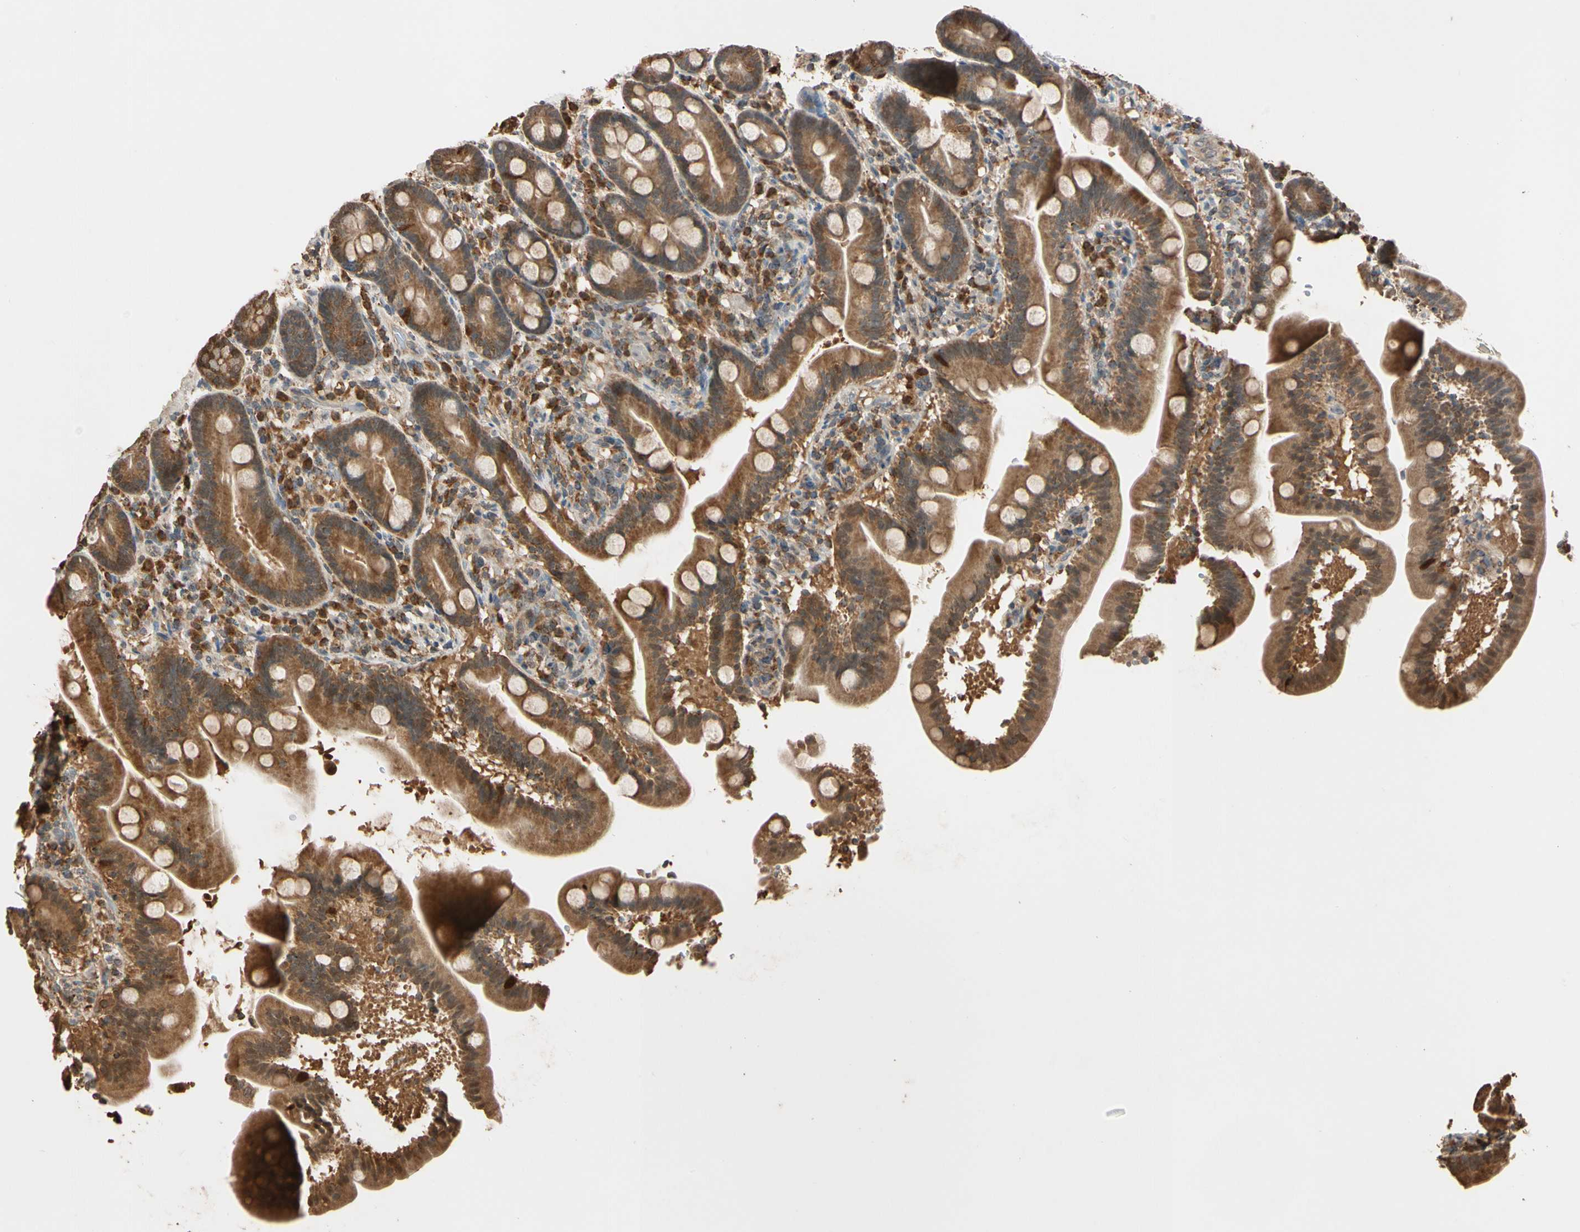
{"staining": {"intensity": "moderate", "quantity": ">75%", "location": "cytoplasmic/membranous"}, "tissue": "duodenum", "cell_type": "Glandular cells", "image_type": "normal", "snomed": [{"axis": "morphology", "description": "Normal tissue, NOS"}, {"axis": "topography", "description": "Duodenum"}], "caption": "Benign duodenum reveals moderate cytoplasmic/membranous positivity in about >75% of glandular cells, visualized by immunohistochemistry.", "gene": "PRDX5", "patient": {"sex": "male", "age": 54}}